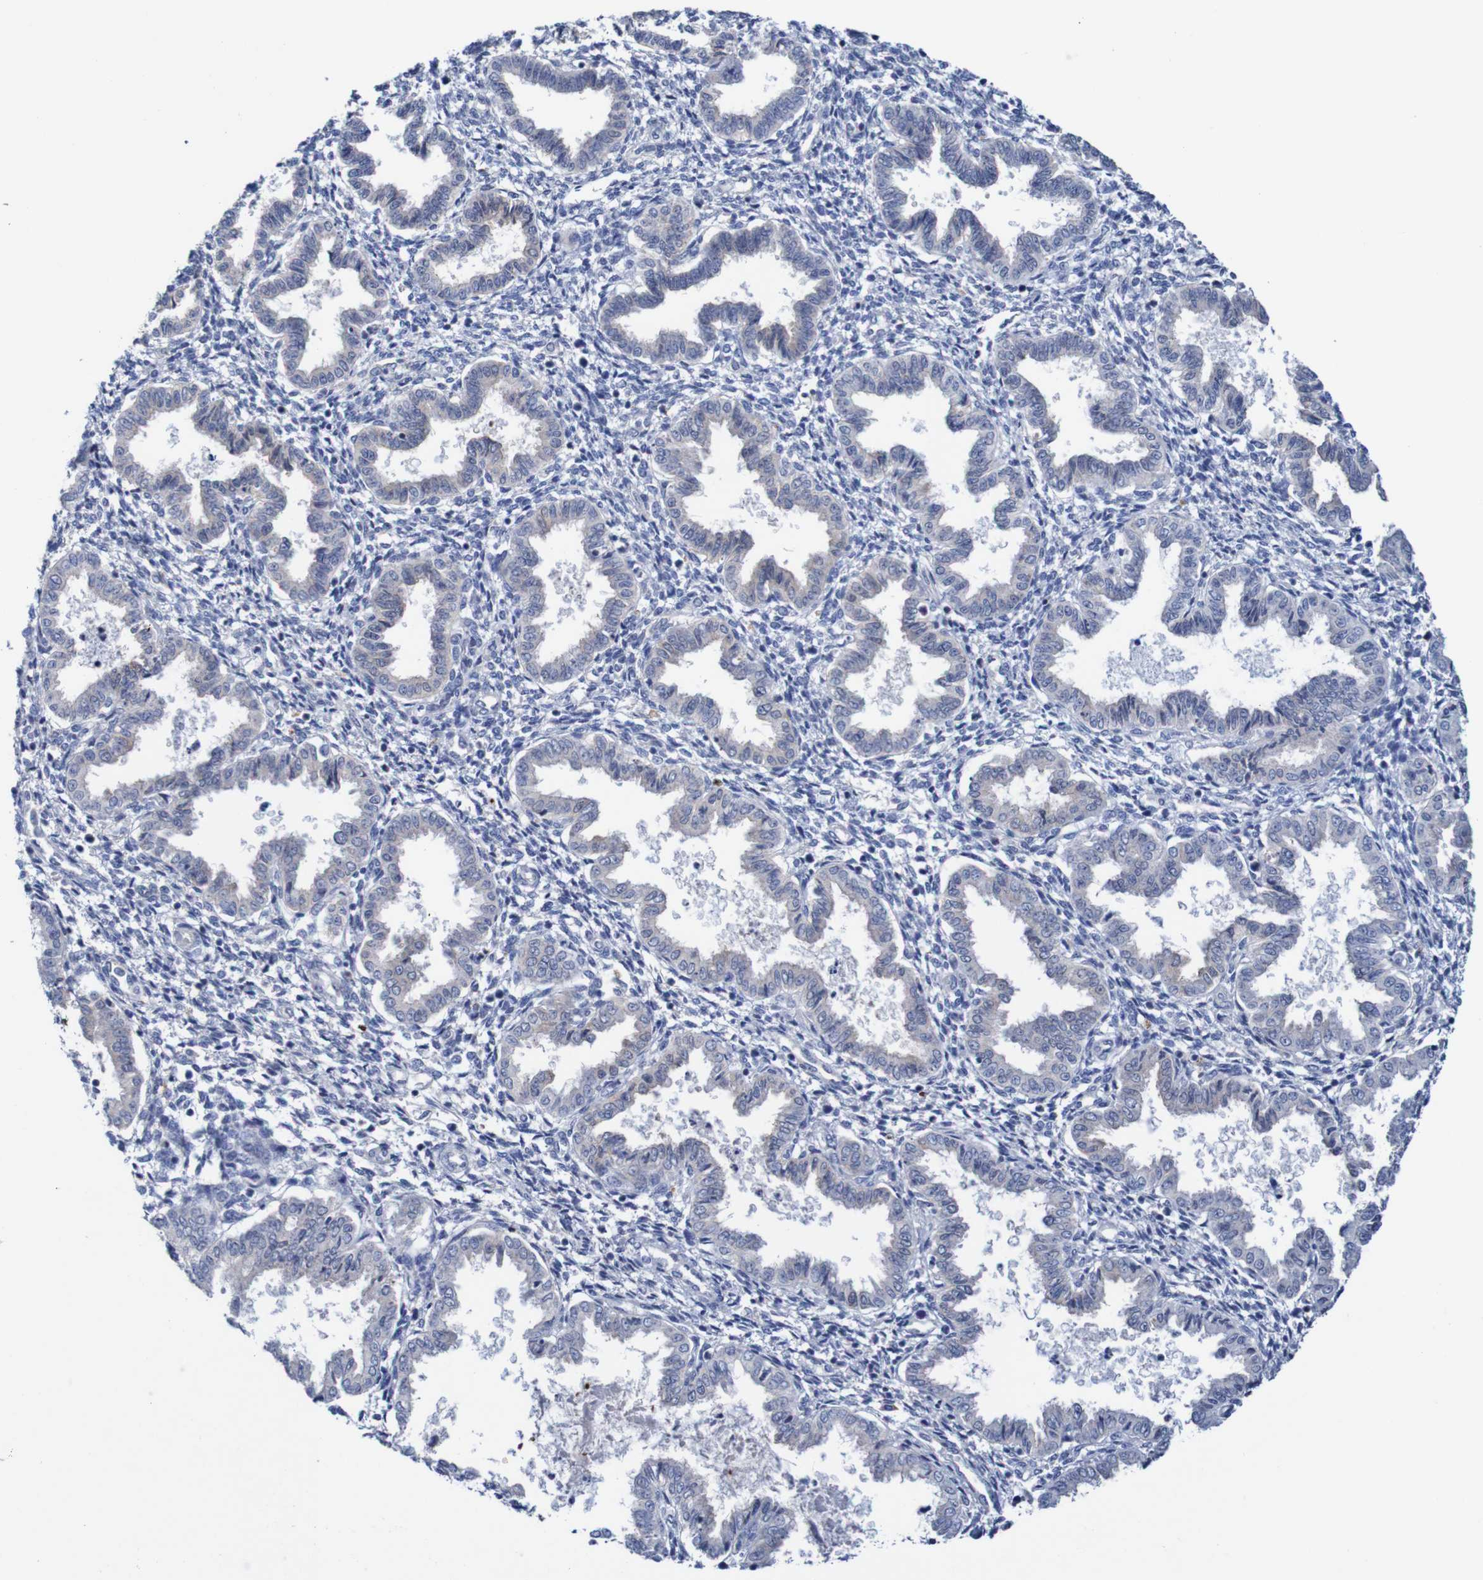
{"staining": {"intensity": "negative", "quantity": "none", "location": "none"}, "tissue": "endometrium", "cell_type": "Cells in endometrial stroma", "image_type": "normal", "snomed": [{"axis": "morphology", "description": "Normal tissue, NOS"}, {"axis": "topography", "description": "Endometrium"}], "caption": "This image is of unremarkable endometrium stained with immunohistochemistry (IHC) to label a protein in brown with the nuclei are counter-stained blue. There is no positivity in cells in endometrial stroma.", "gene": "RIGI", "patient": {"sex": "female", "age": 33}}